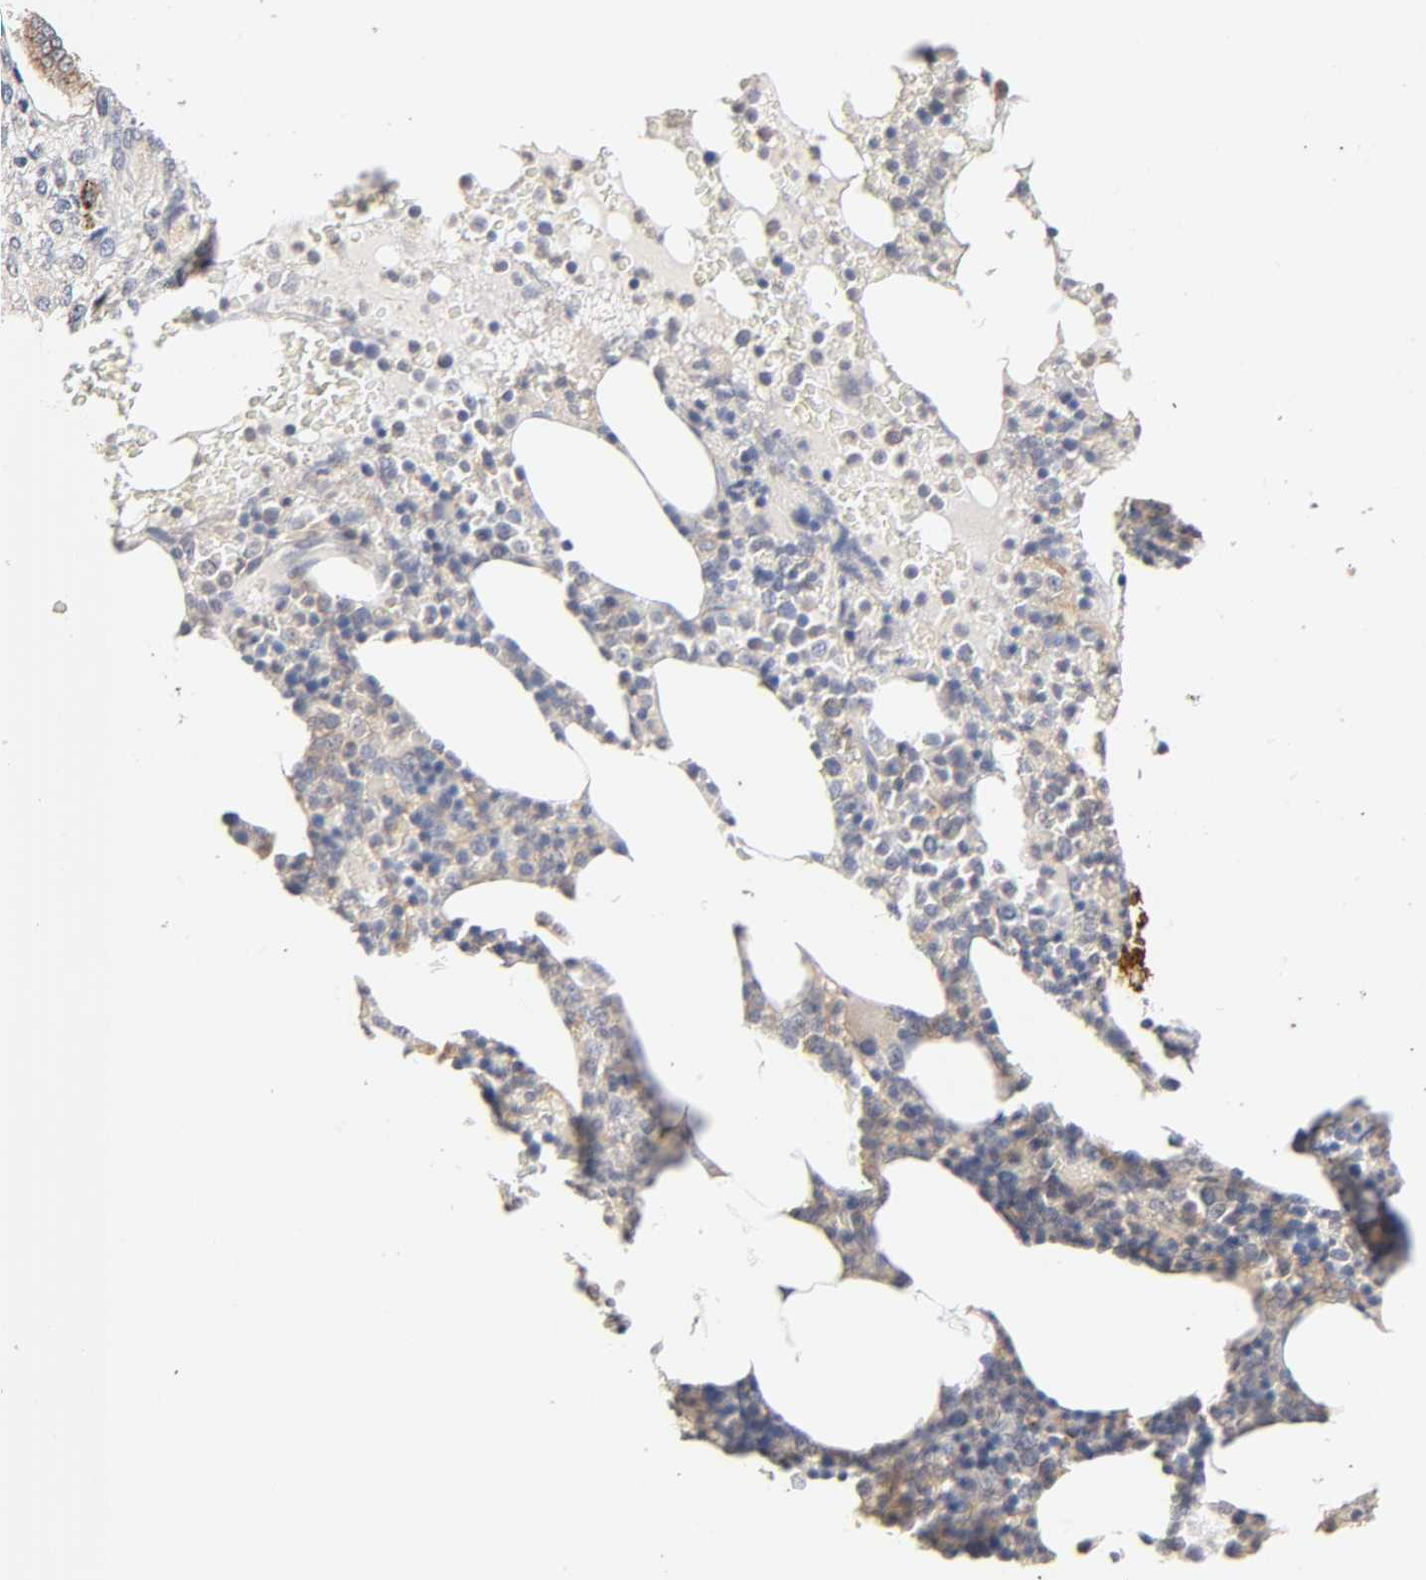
{"staining": {"intensity": "weak", "quantity": "25%-75%", "location": "cytoplasmic/membranous"}, "tissue": "bone marrow", "cell_type": "Hematopoietic cells", "image_type": "normal", "snomed": [{"axis": "morphology", "description": "Normal tissue, NOS"}, {"axis": "topography", "description": "Bone marrow"}], "caption": "This is a photomicrograph of immunohistochemistry (IHC) staining of unremarkable bone marrow, which shows weak expression in the cytoplasmic/membranous of hematopoietic cells.", "gene": "CXADR", "patient": {"sex": "female", "age": 66}}